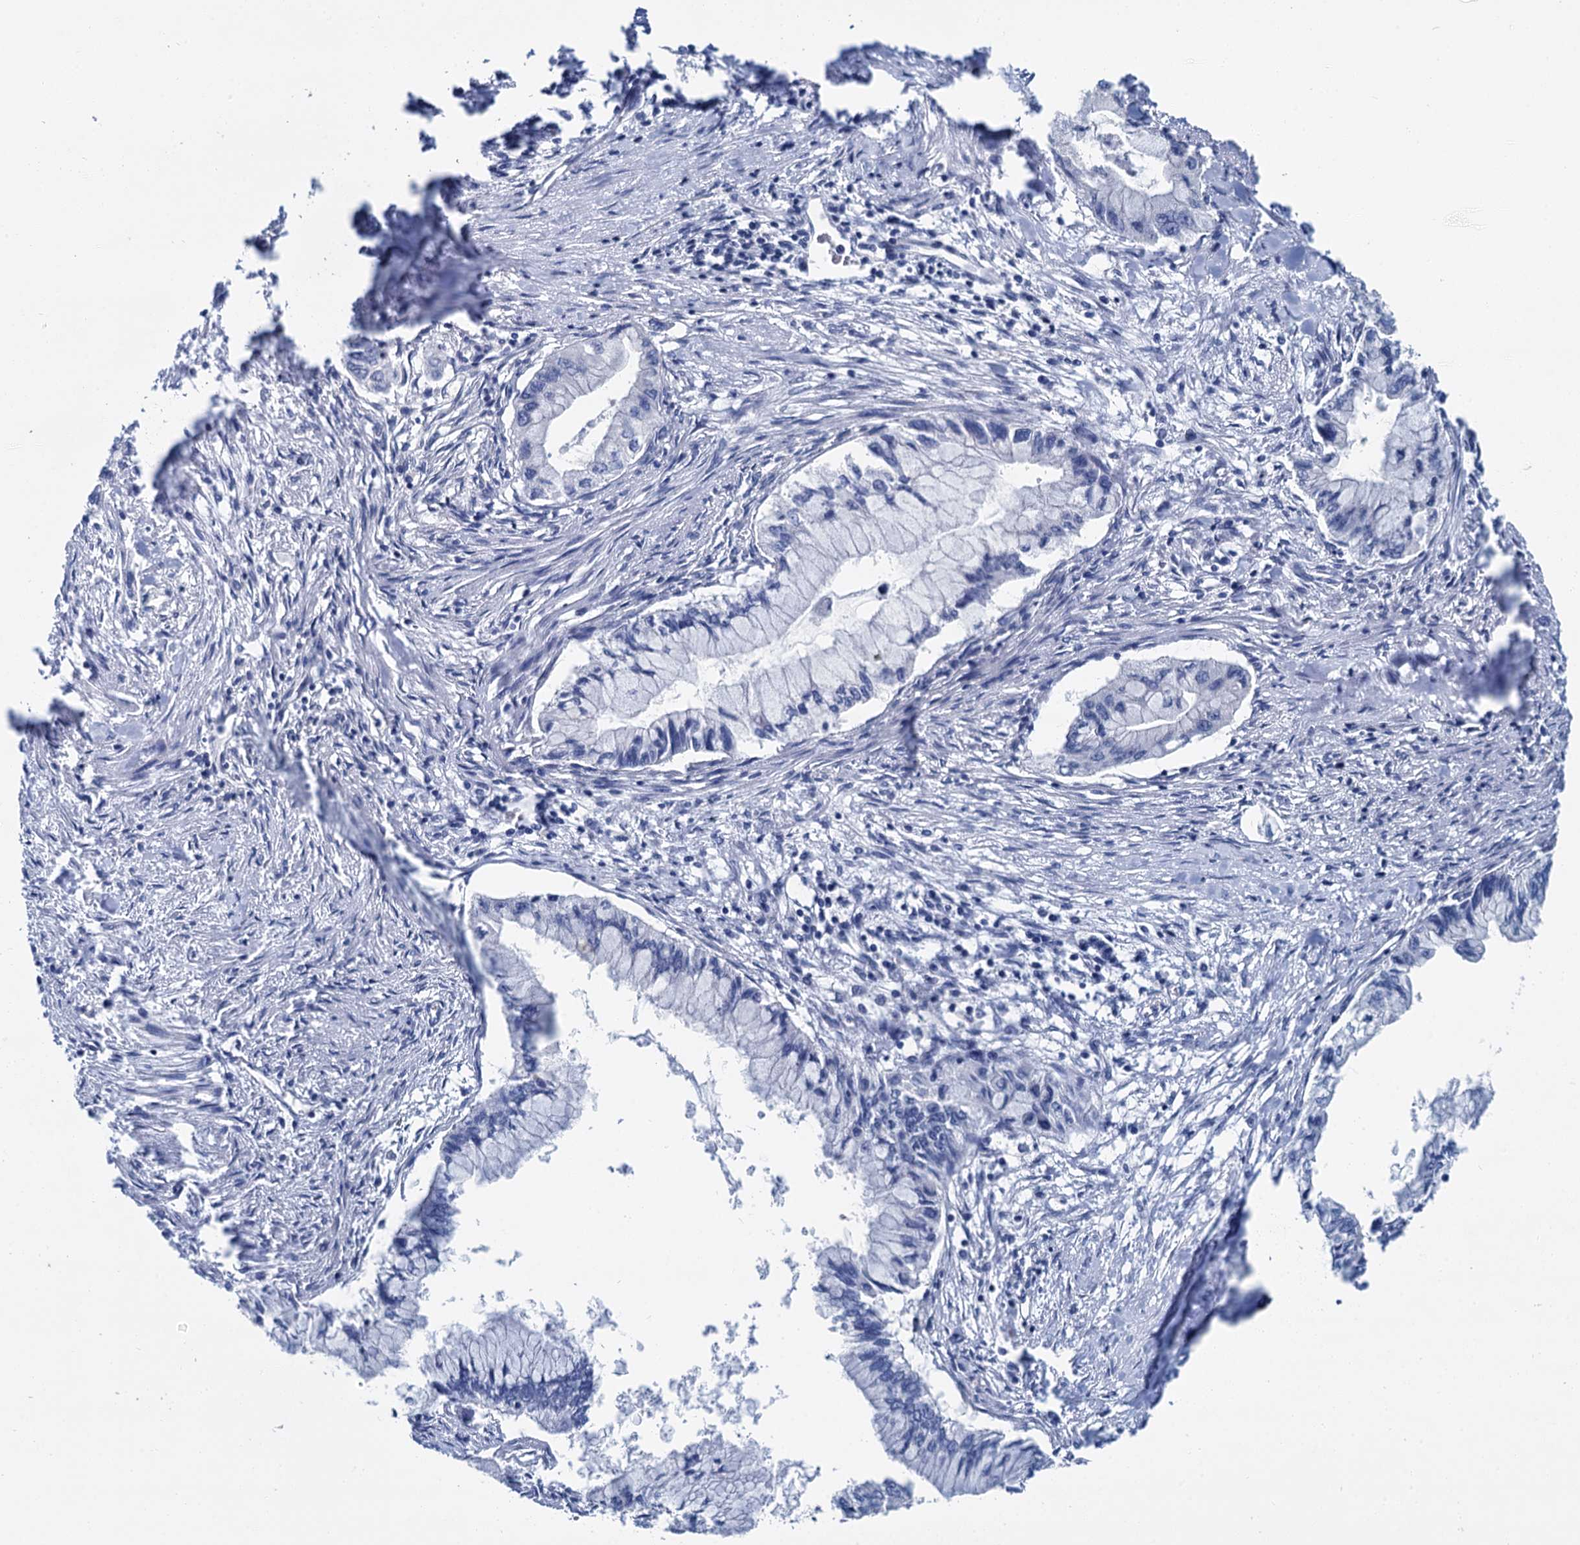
{"staining": {"intensity": "negative", "quantity": "none", "location": "none"}, "tissue": "pancreatic cancer", "cell_type": "Tumor cells", "image_type": "cancer", "snomed": [{"axis": "morphology", "description": "Adenocarcinoma, NOS"}, {"axis": "topography", "description": "Pancreas"}], "caption": "Tumor cells show no significant protein expression in pancreatic cancer.", "gene": "MIOX", "patient": {"sex": "male", "age": 48}}